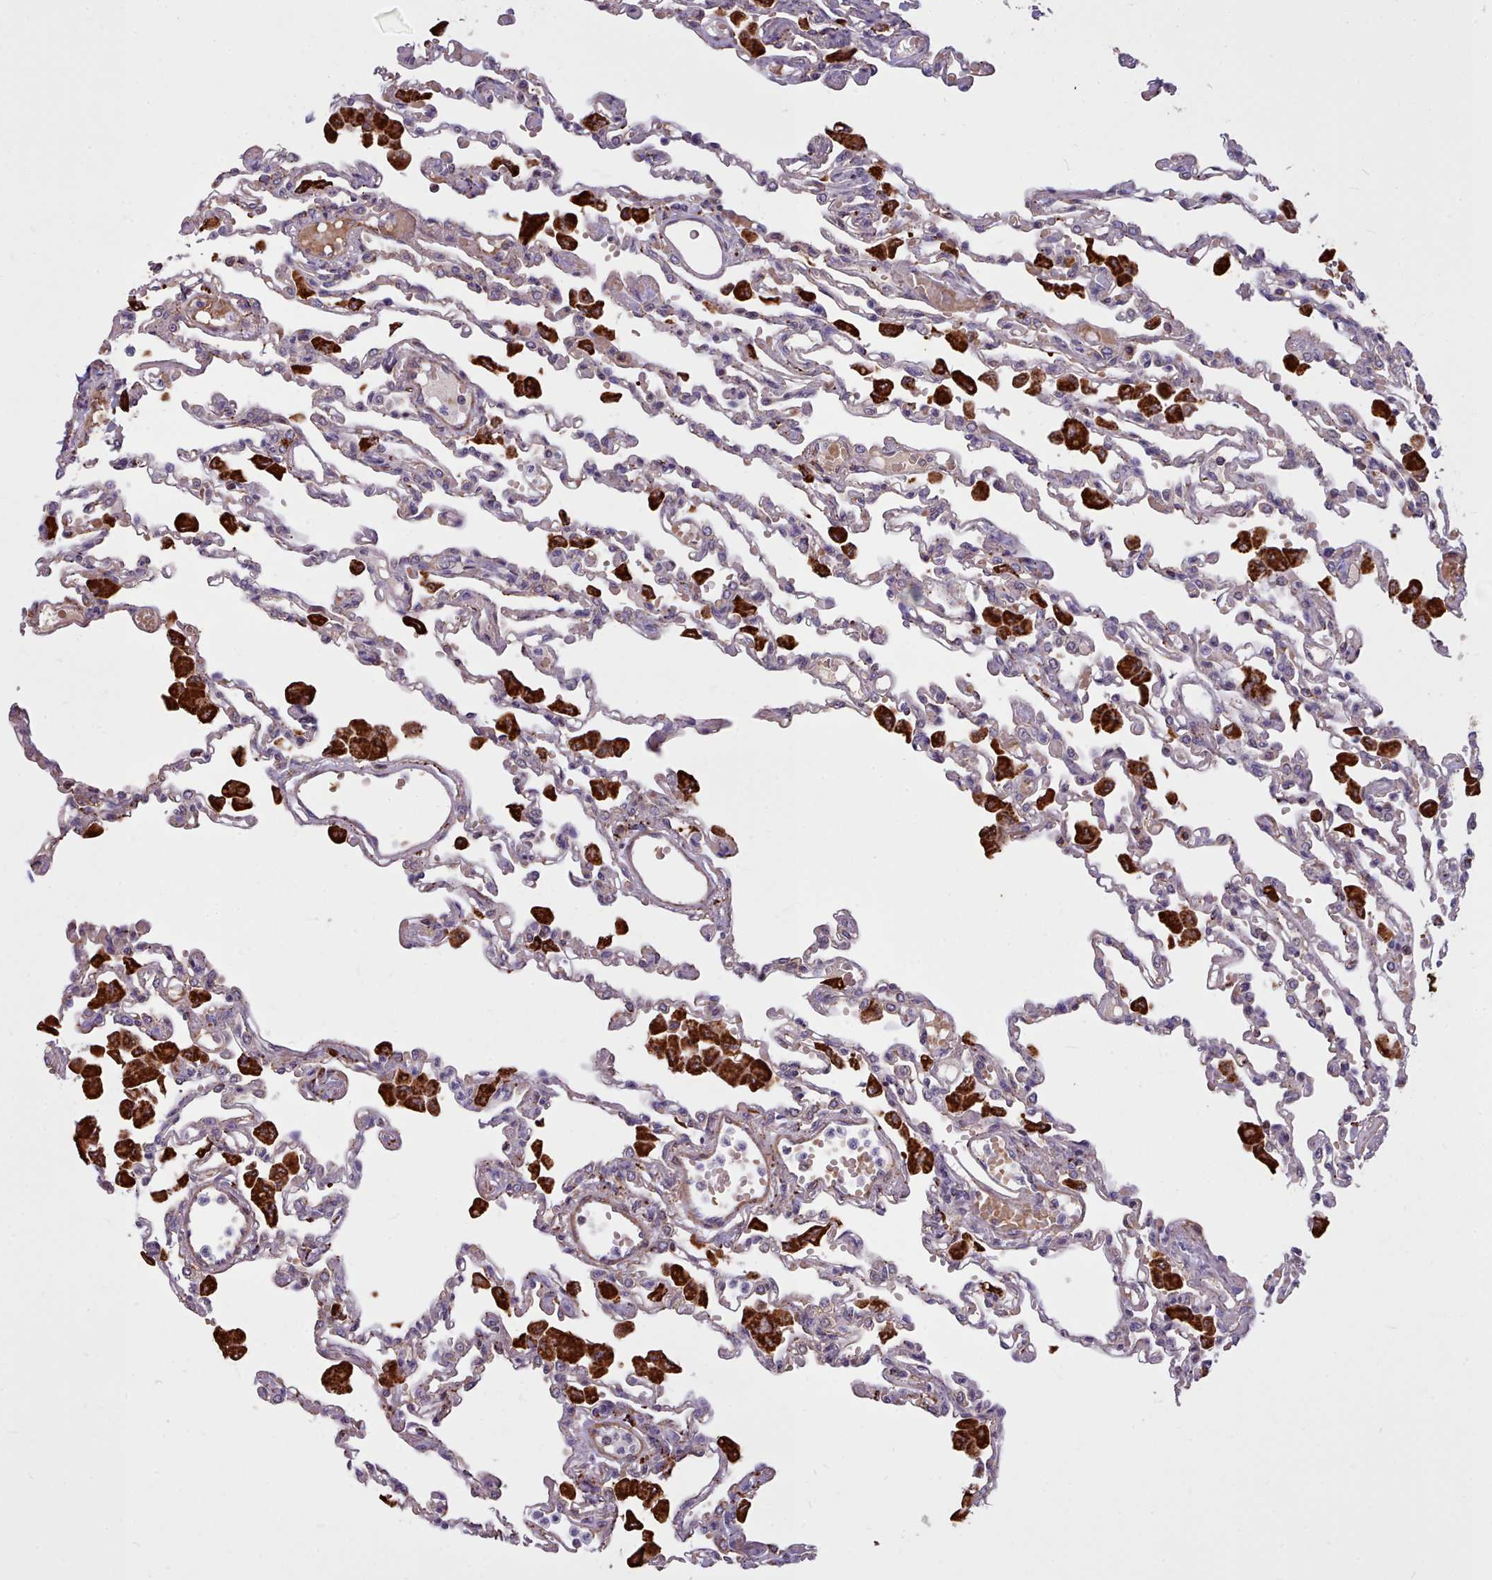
{"staining": {"intensity": "weak", "quantity": "<25%", "location": "cytoplasmic/membranous"}, "tissue": "lung", "cell_type": "Alveolar cells", "image_type": "normal", "snomed": [{"axis": "morphology", "description": "Normal tissue, NOS"}, {"axis": "topography", "description": "Bronchus"}, {"axis": "topography", "description": "Lung"}], "caption": "The photomicrograph reveals no staining of alveolar cells in unremarkable lung. (DAB IHC, high magnification).", "gene": "PACSIN3", "patient": {"sex": "female", "age": 49}}